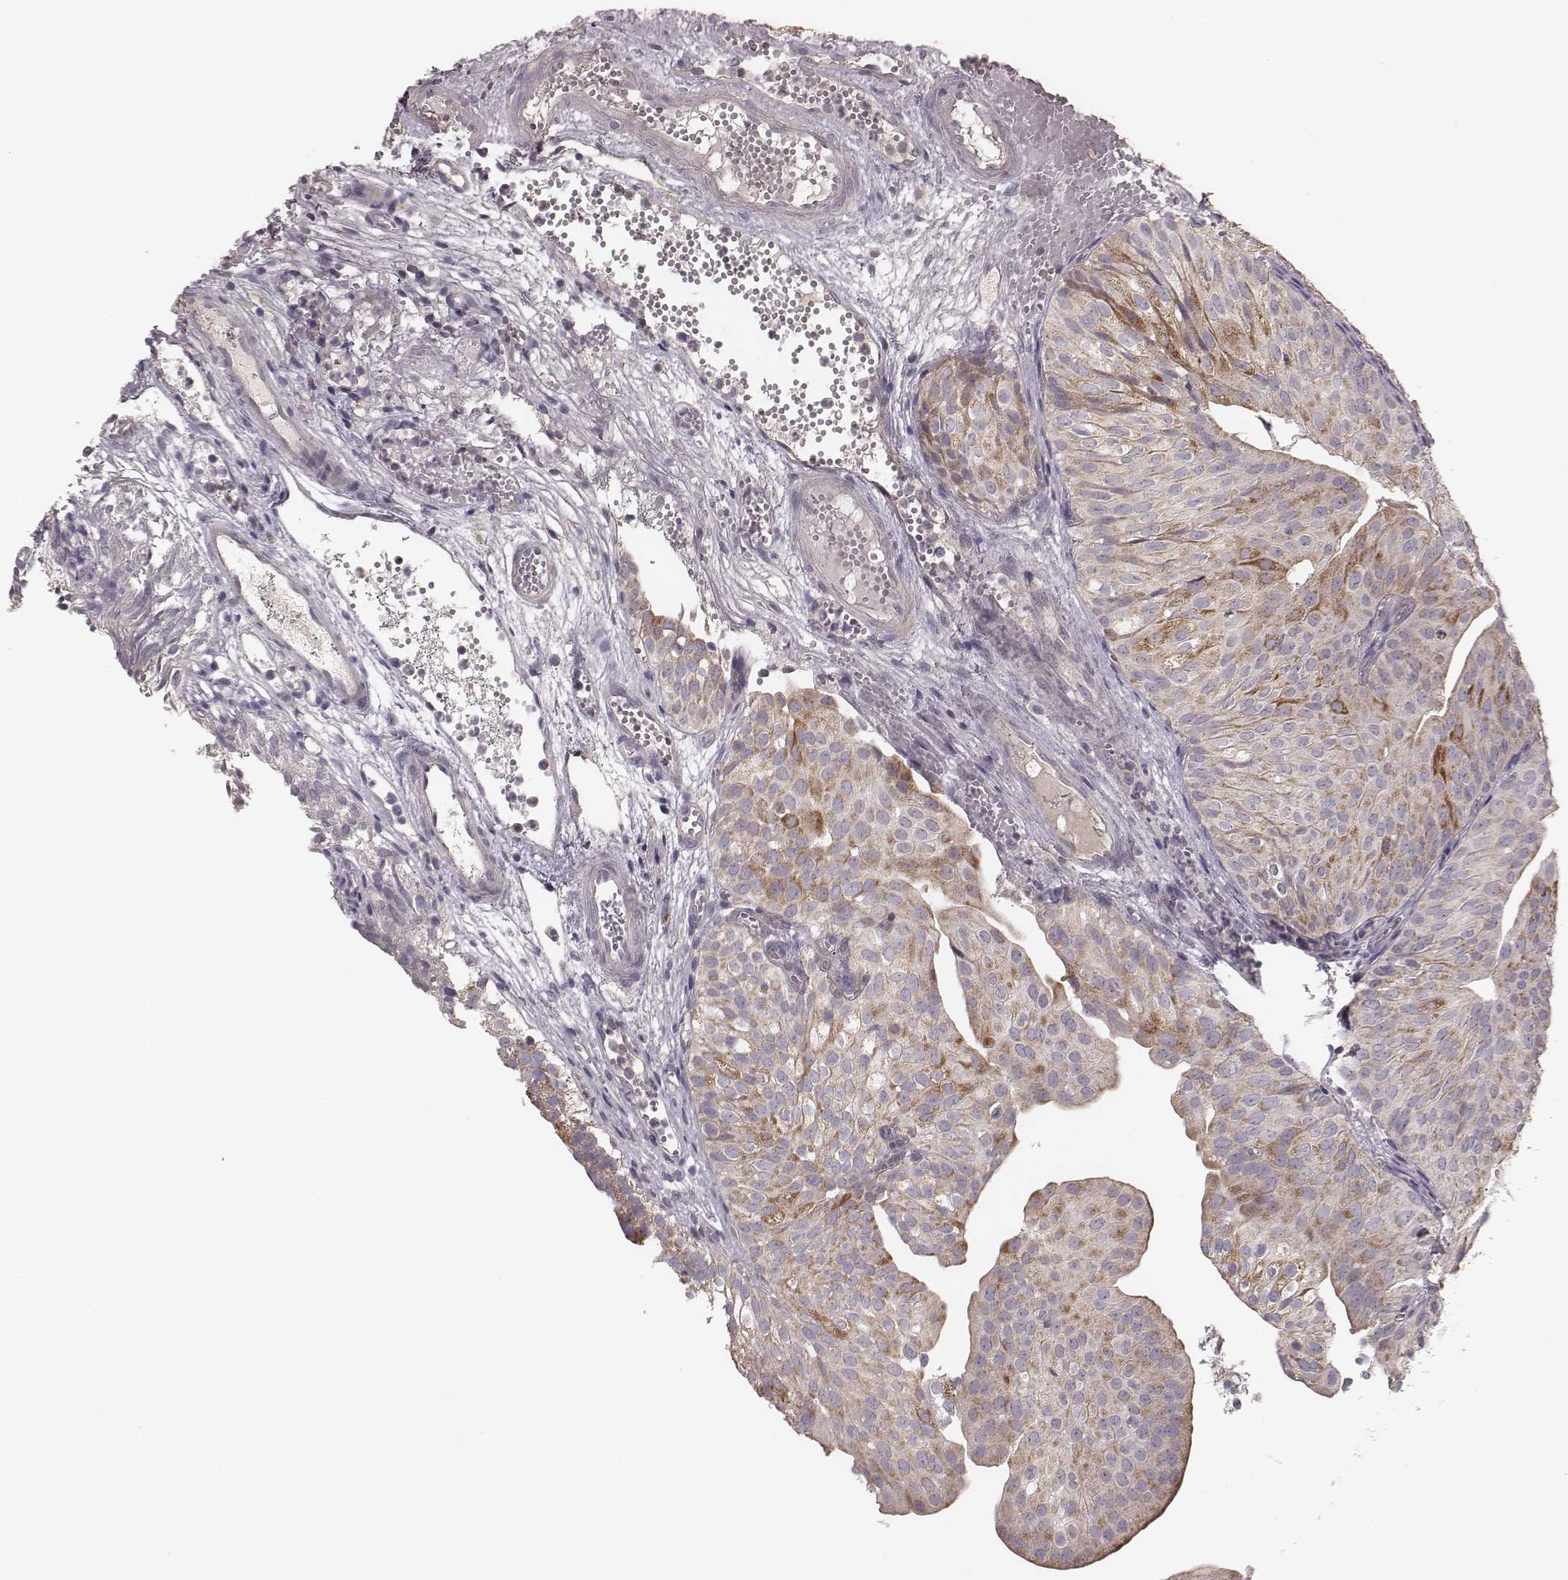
{"staining": {"intensity": "moderate", "quantity": "25%-75%", "location": "cytoplasmic/membranous"}, "tissue": "urothelial cancer", "cell_type": "Tumor cells", "image_type": "cancer", "snomed": [{"axis": "morphology", "description": "Urothelial carcinoma, Low grade"}, {"axis": "topography", "description": "Urinary bladder"}], "caption": "Urothelial carcinoma (low-grade) stained with a brown dye shows moderate cytoplasmic/membranous positive positivity in about 25%-75% of tumor cells.", "gene": "MRPS27", "patient": {"sex": "male", "age": 72}}